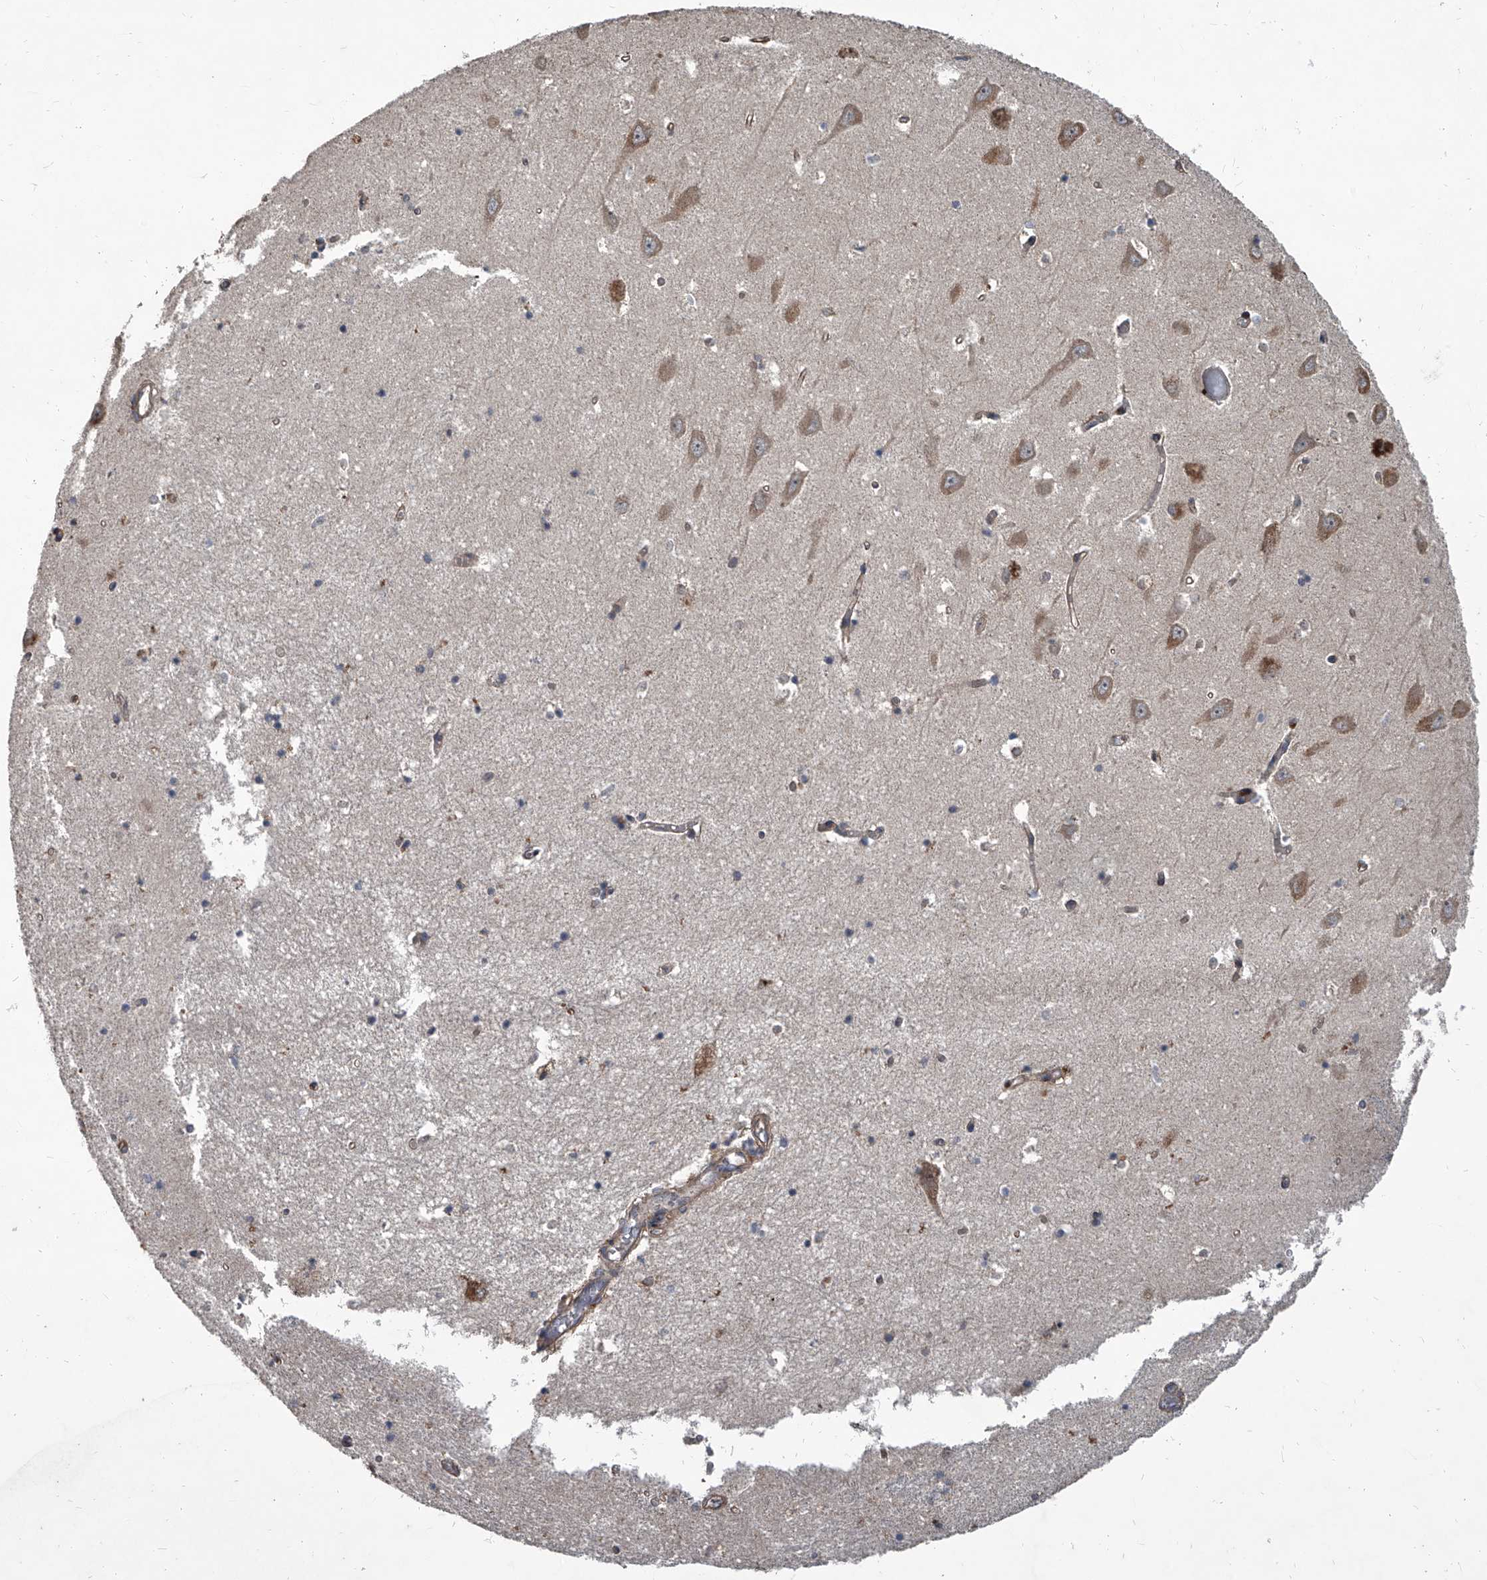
{"staining": {"intensity": "negative", "quantity": "none", "location": "none"}, "tissue": "hippocampus", "cell_type": "Glial cells", "image_type": "normal", "snomed": [{"axis": "morphology", "description": "Normal tissue, NOS"}, {"axis": "topography", "description": "Hippocampus"}], "caption": "Immunohistochemistry micrograph of unremarkable hippocampus: human hippocampus stained with DAB reveals no significant protein staining in glial cells.", "gene": "EVA1C", "patient": {"sex": "male", "age": 70}}